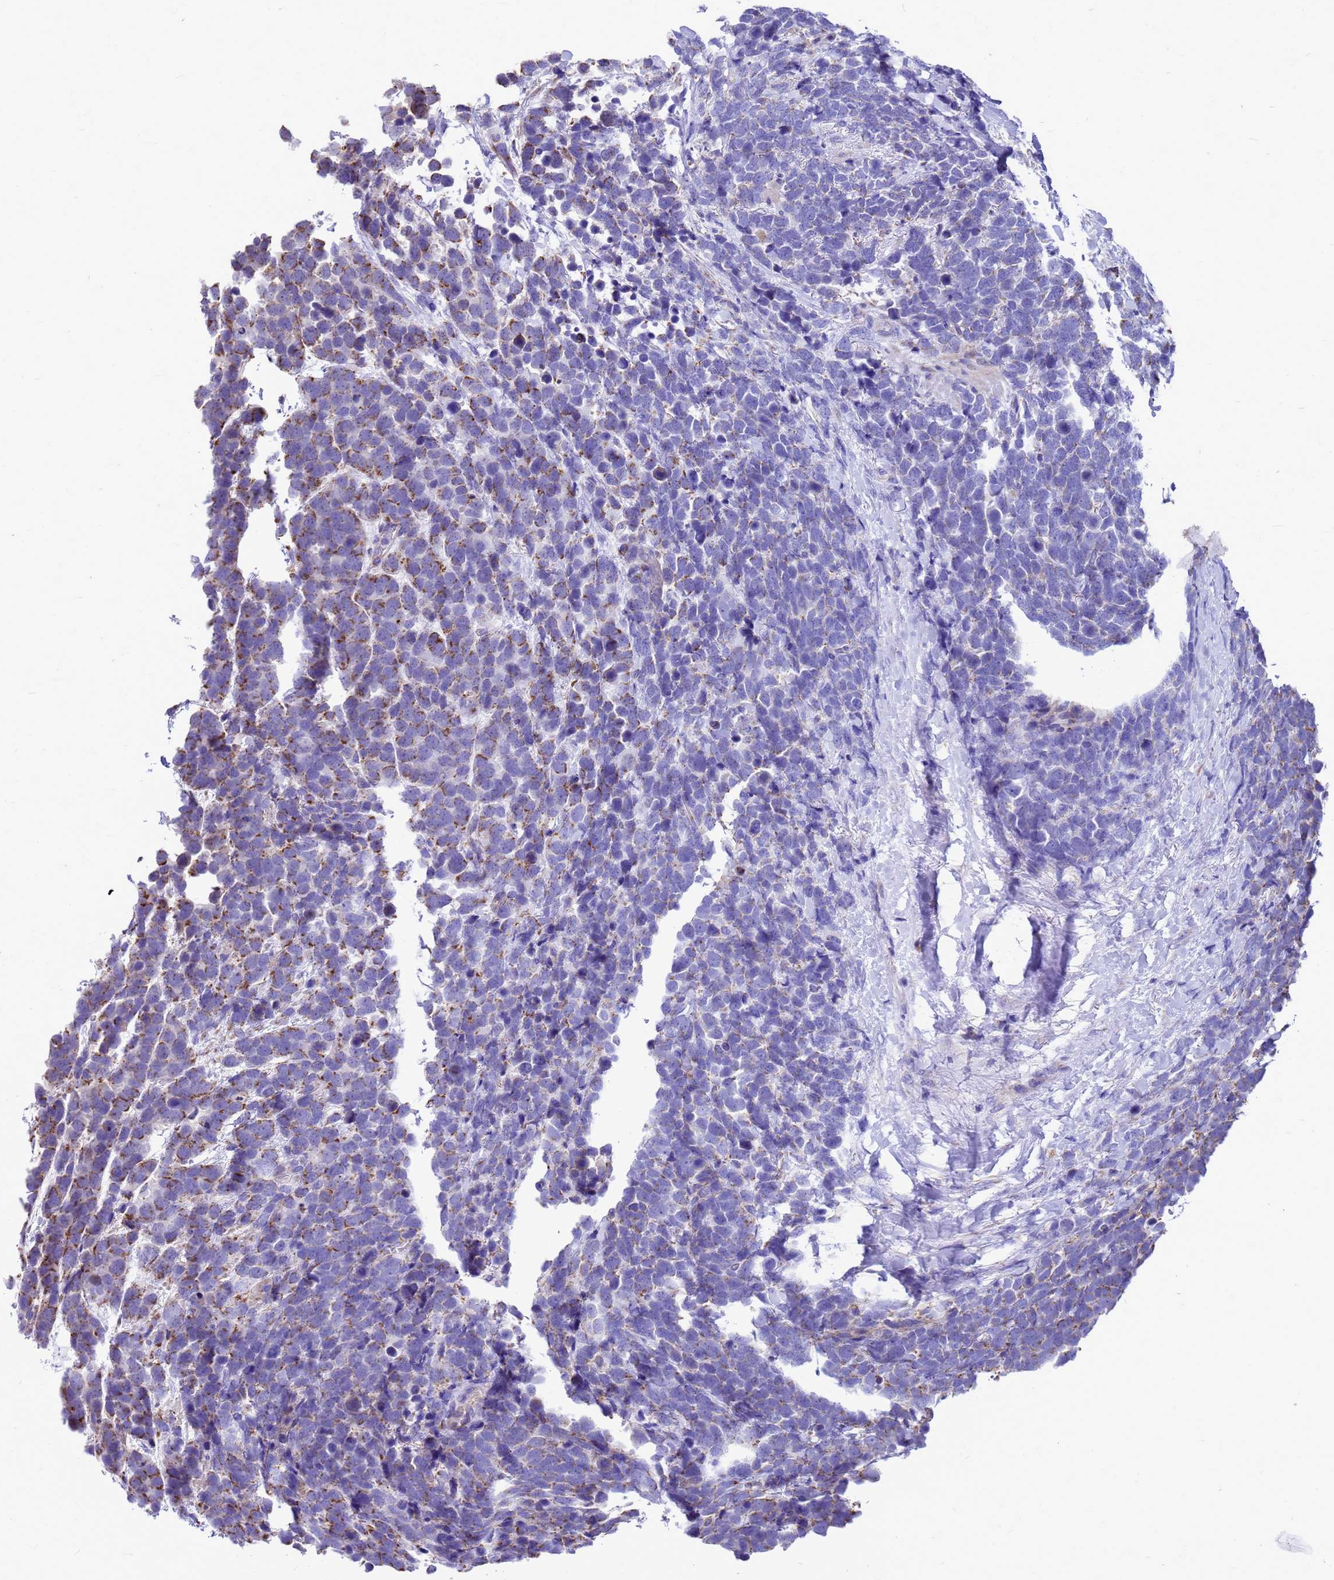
{"staining": {"intensity": "moderate", "quantity": "25%-75%", "location": "cytoplasmic/membranous"}, "tissue": "urothelial cancer", "cell_type": "Tumor cells", "image_type": "cancer", "snomed": [{"axis": "morphology", "description": "Urothelial carcinoma, High grade"}, {"axis": "topography", "description": "Urinary bladder"}], "caption": "Immunohistochemical staining of urothelial cancer displays medium levels of moderate cytoplasmic/membranous expression in approximately 25%-75% of tumor cells.", "gene": "CMC4", "patient": {"sex": "female", "age": 82}}